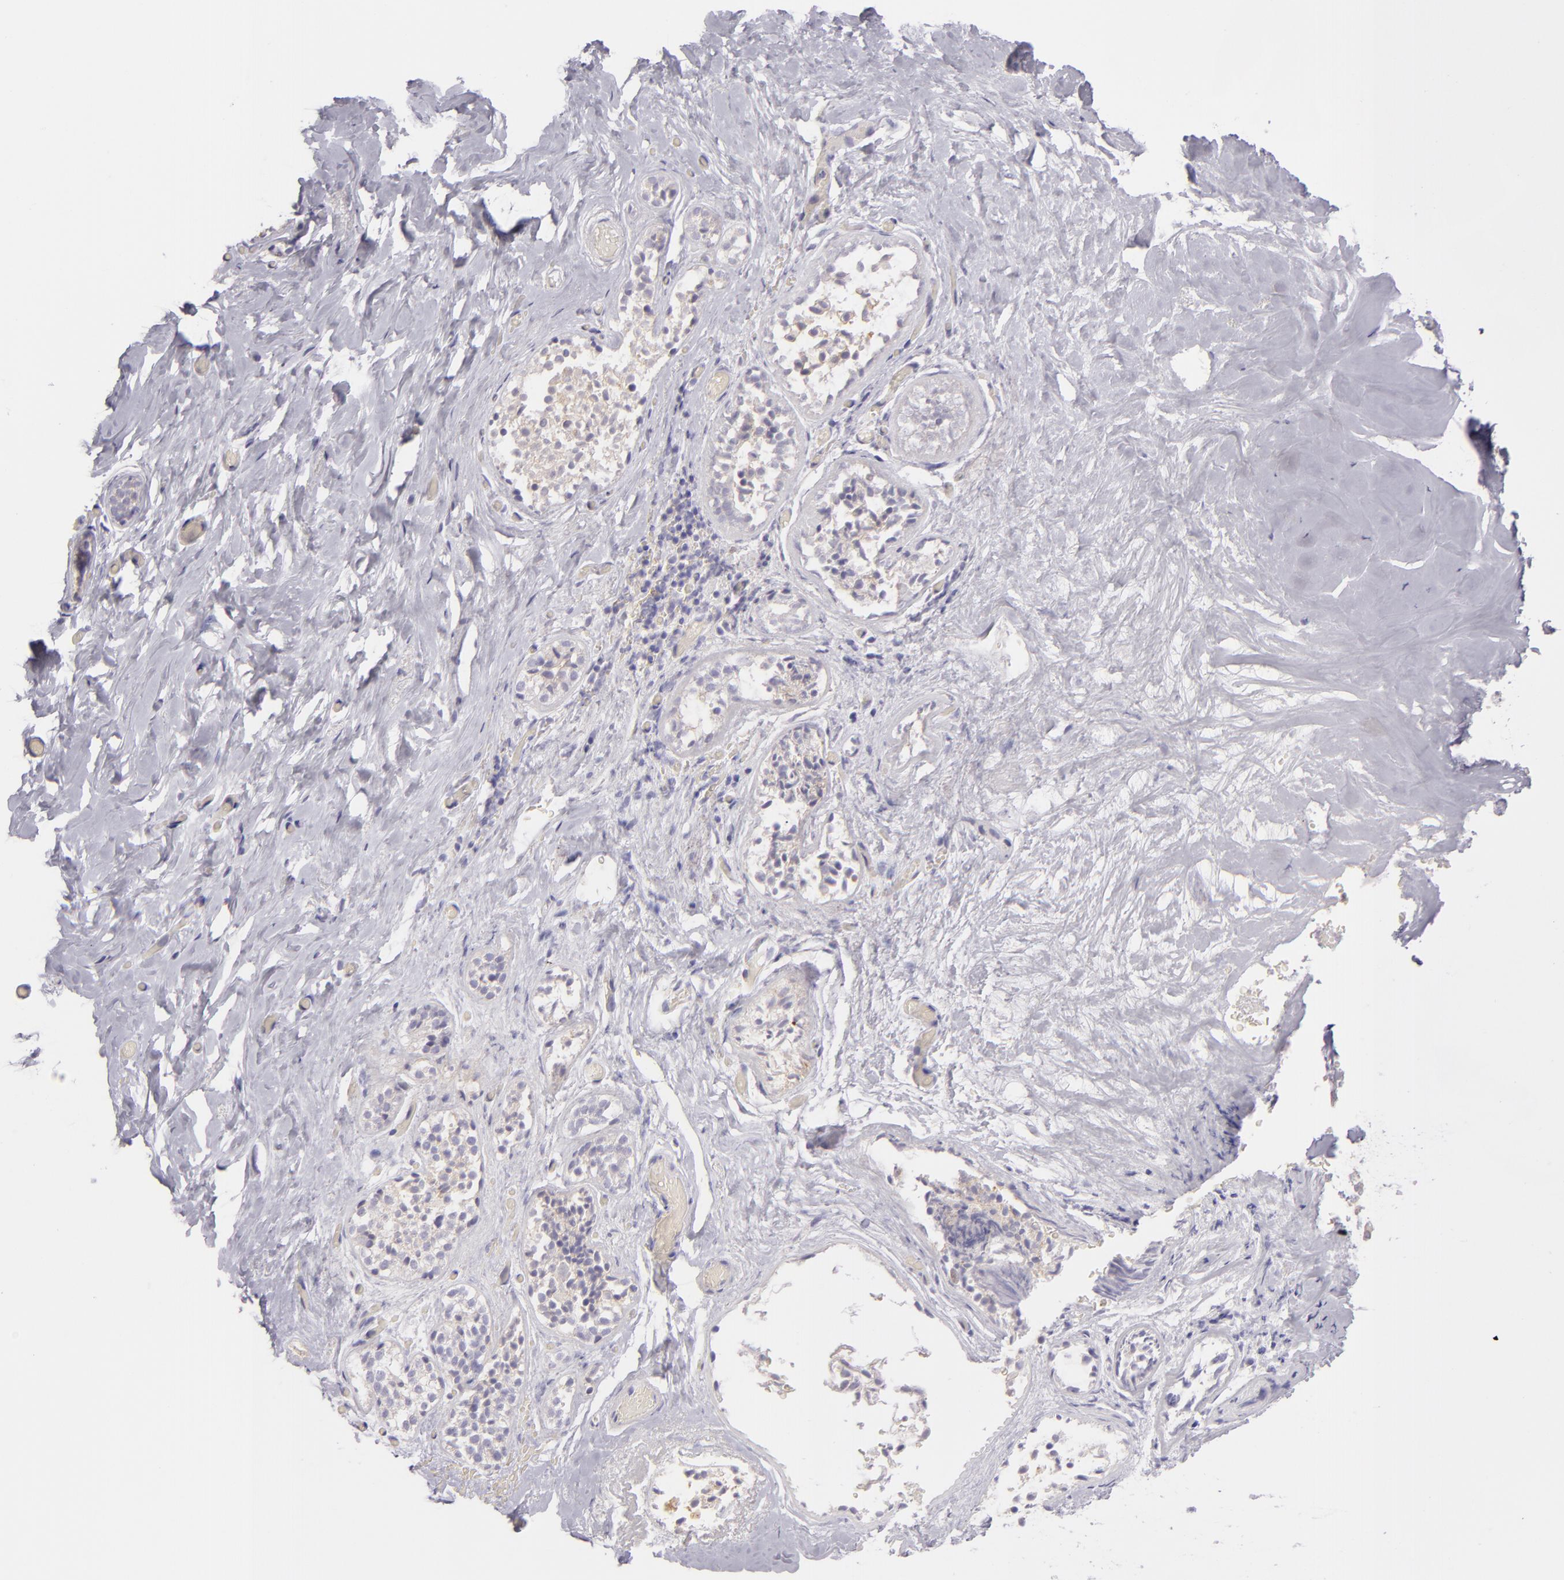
{"staining": {"intensity": "negative", "quantity": "none", "location": "none"}, "tissue": "breast", "cell_type": "Adipocytes", "image_type": "normal", "snomed": [{"axis": "morphology", "description": "Normal tissue, NOS"}, {"axis": "topography", "description": "Breast"}], "caption": "This is a image of IHC staining of unremarkable breast, which shows no positivity in adipocytes. Brightfield microscopy of IHC stained with DAB (brown) and hematoxylin (blue), captured at high magnification.", "gene": "ZC3H7B", "patient": {"sex": "female", "age": 75}}